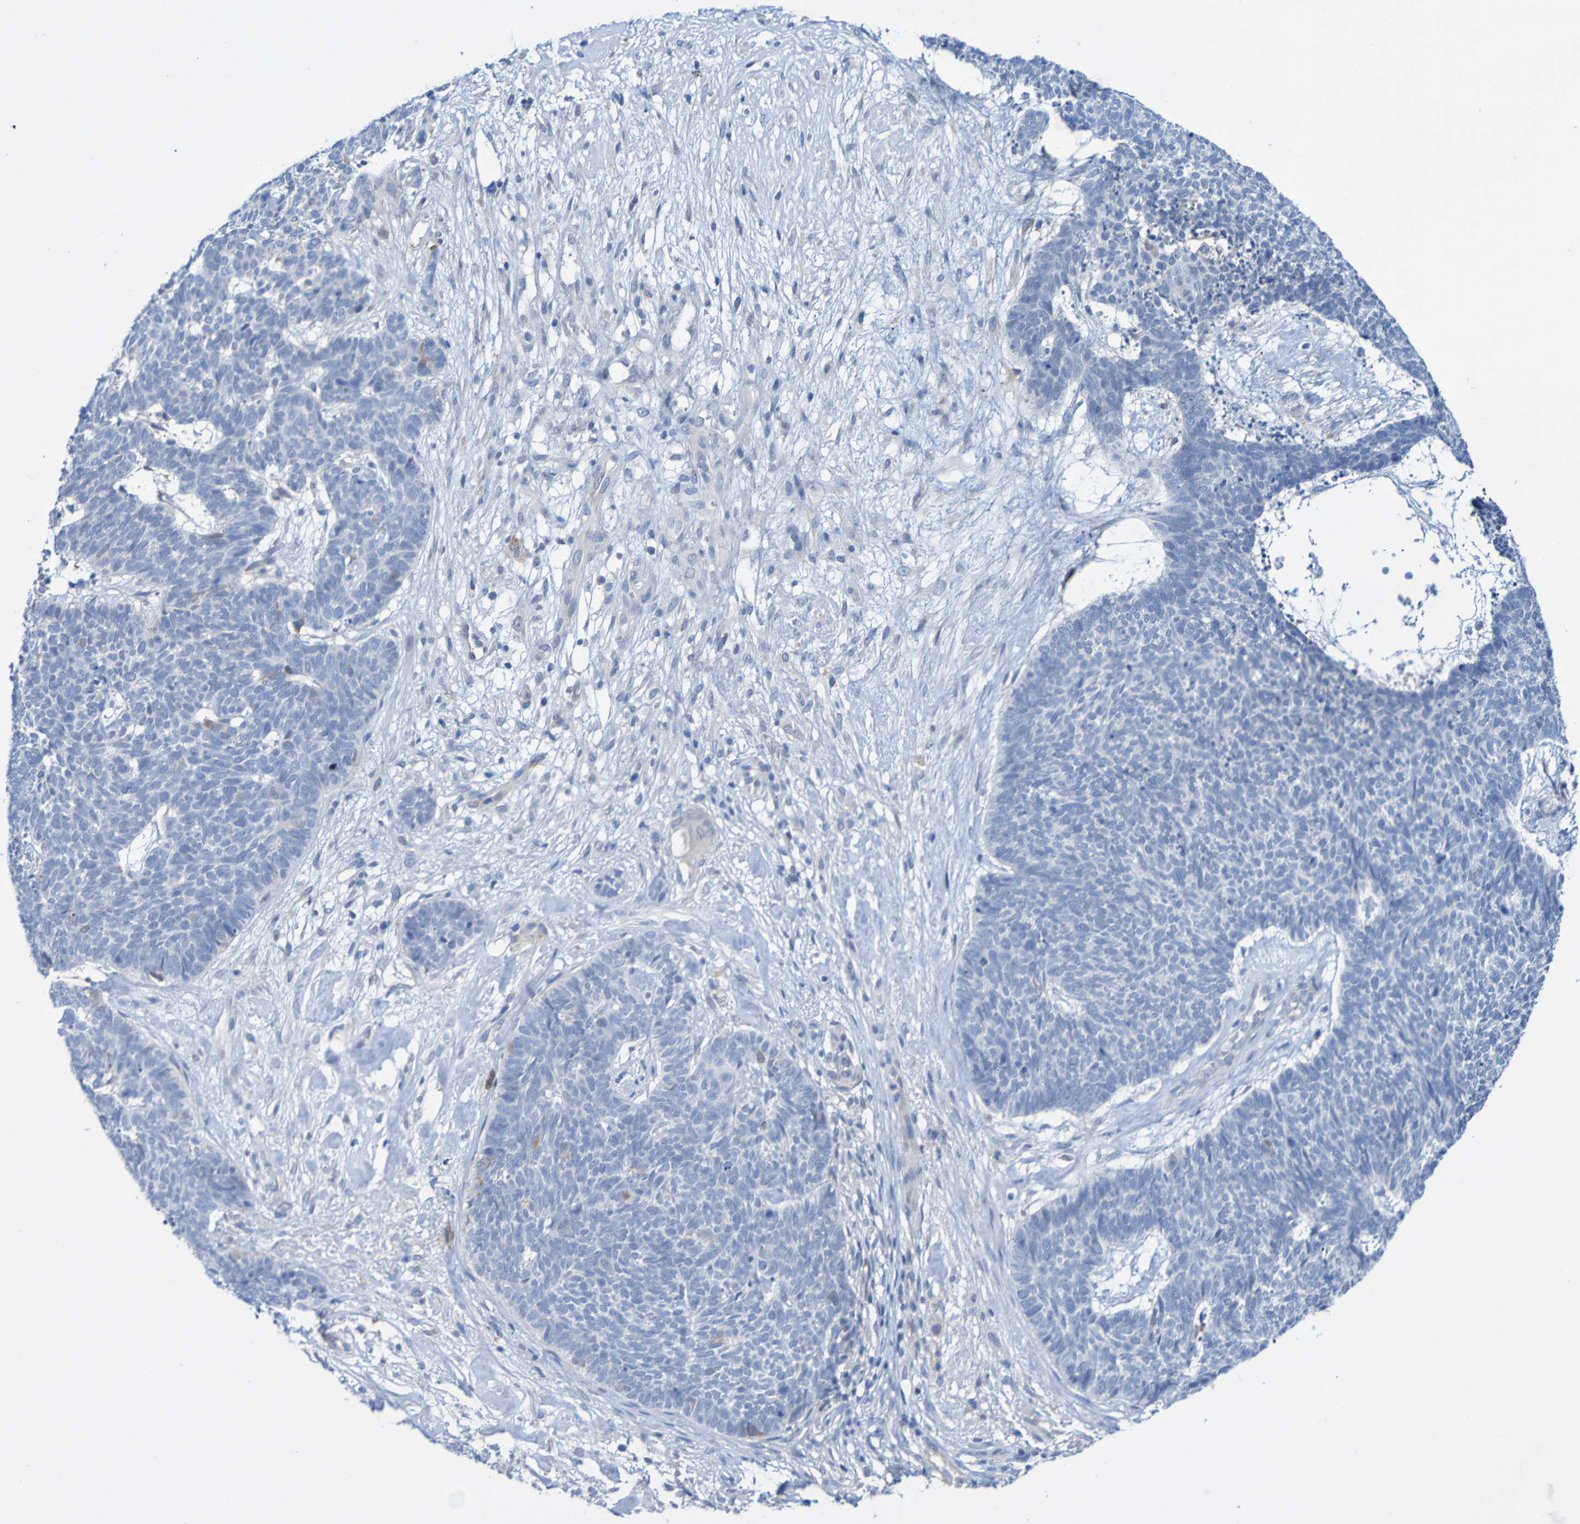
{"staining": {"intensity": "negative", "quantity": "none", "location": "none"}, "tissue": "skin cancer", "cell_type": "Tumor cells", "image_type": "cancer", "snomed": [{"axis": "morphology", "description": "Basal cell carcinoma"}, {"axis": "topography", "description": "Skin"}], "caption": "Skin cancer was stained to show a protein in brown. There is no significant expression in tumor cells.", "gene": "ACMSD", "patient": {"sex": "female", "age": 84}}